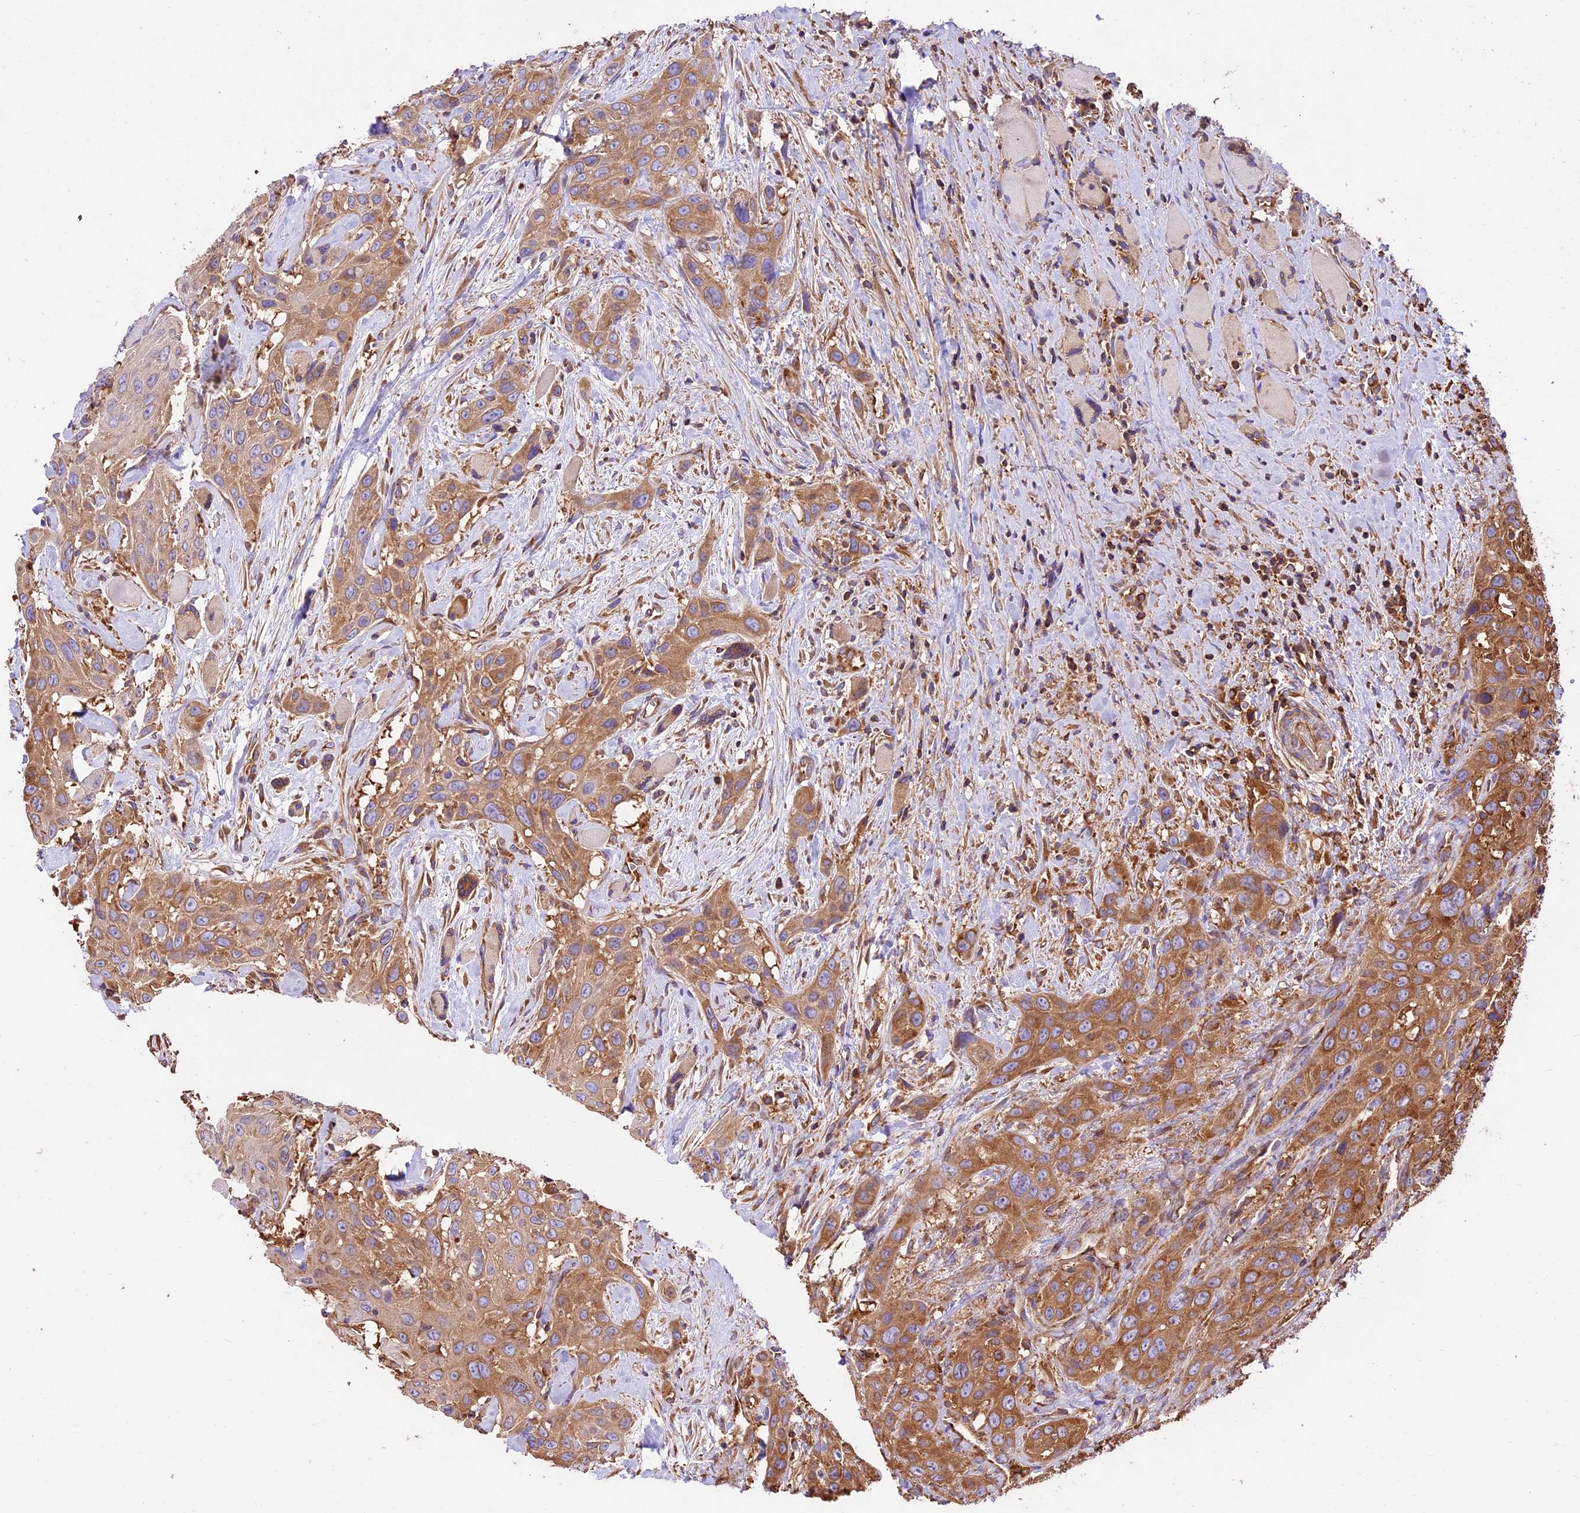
{"staining": {"intensity": "moderate", "quantity": ">75%", "location": "cytoplasmic/membranous"}, "tissue": "head and neck cancer", "cell_type": "Tumor cells", "image_type": "cancer", "snomed": [{"axis": "morphology", "description": "Squamous cell carcinoma, NOS"}, {"axis": "topography", "description": "Head-Neck"}], "caption": "Human squamous cell carcinoma (head and neck) stained with a protein marker shows moderate staining in tumor cells.", "gene": "KARS1", "patient": {"sex": "male", "age": 81}}